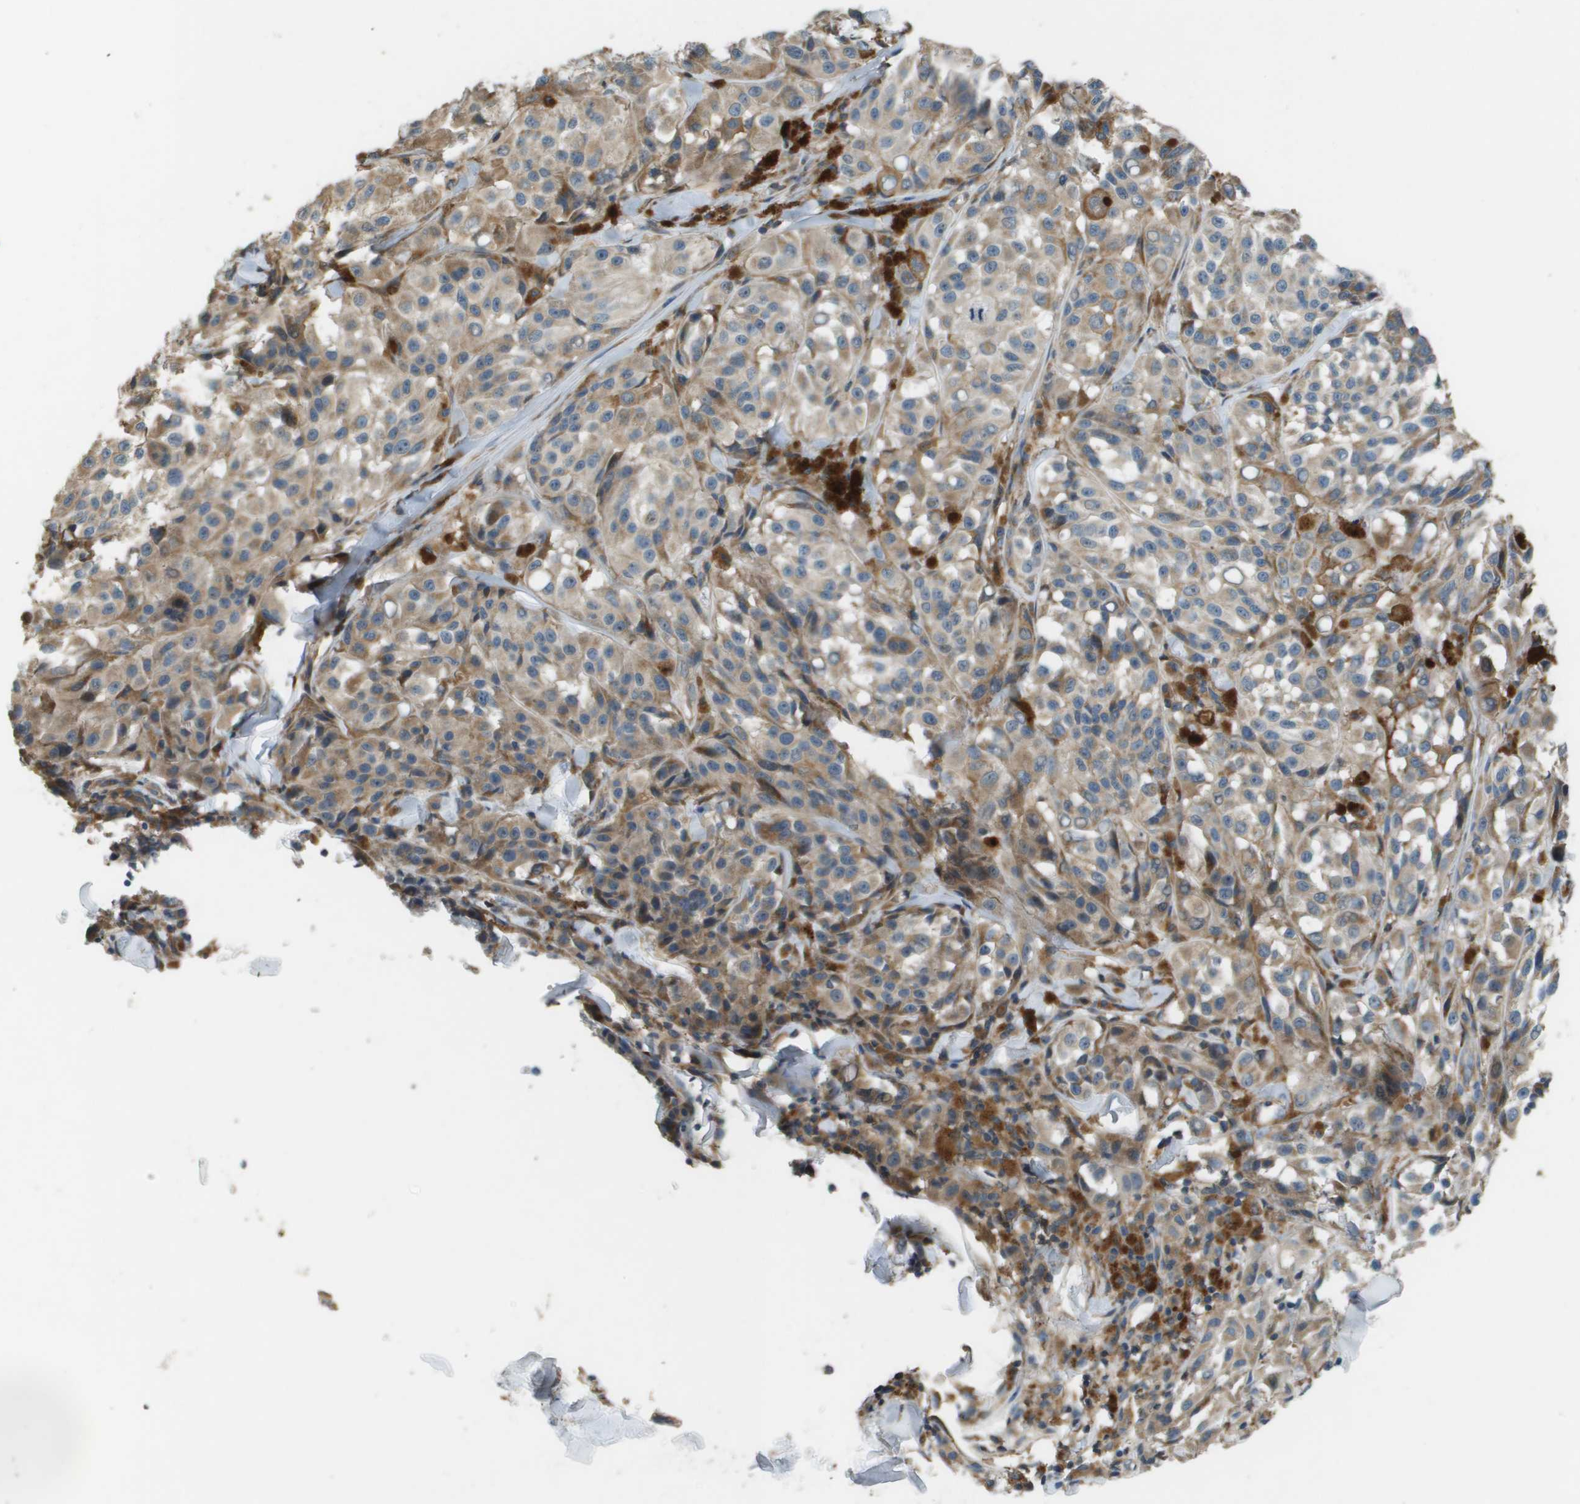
{"staining": {"intensity": "weak", "quantity": ">75%", "location": "cytoplasmic/membranous"}, "tissue": "melanoma", "cell_type": "Tumor cells", "image_type": "cancer", "snomed": [{"axis": "morphology", "description": "Malignant melanoma, NOS"}, {"axis": "topography", "description": "Skin"}], "caption": "Weak cytoplasmic/membranous protein expression is present in approximately >75% of tumor cells in malignant melanoma. The protein of interest is stained brown, and the nuclei are stained in blue (DAB (3,3'-diaminobenzidine) IHC with brightfield microscopy, high magnification).", "gene": "SAMSN1", "patient": {"sex": "male", "age": 84}}